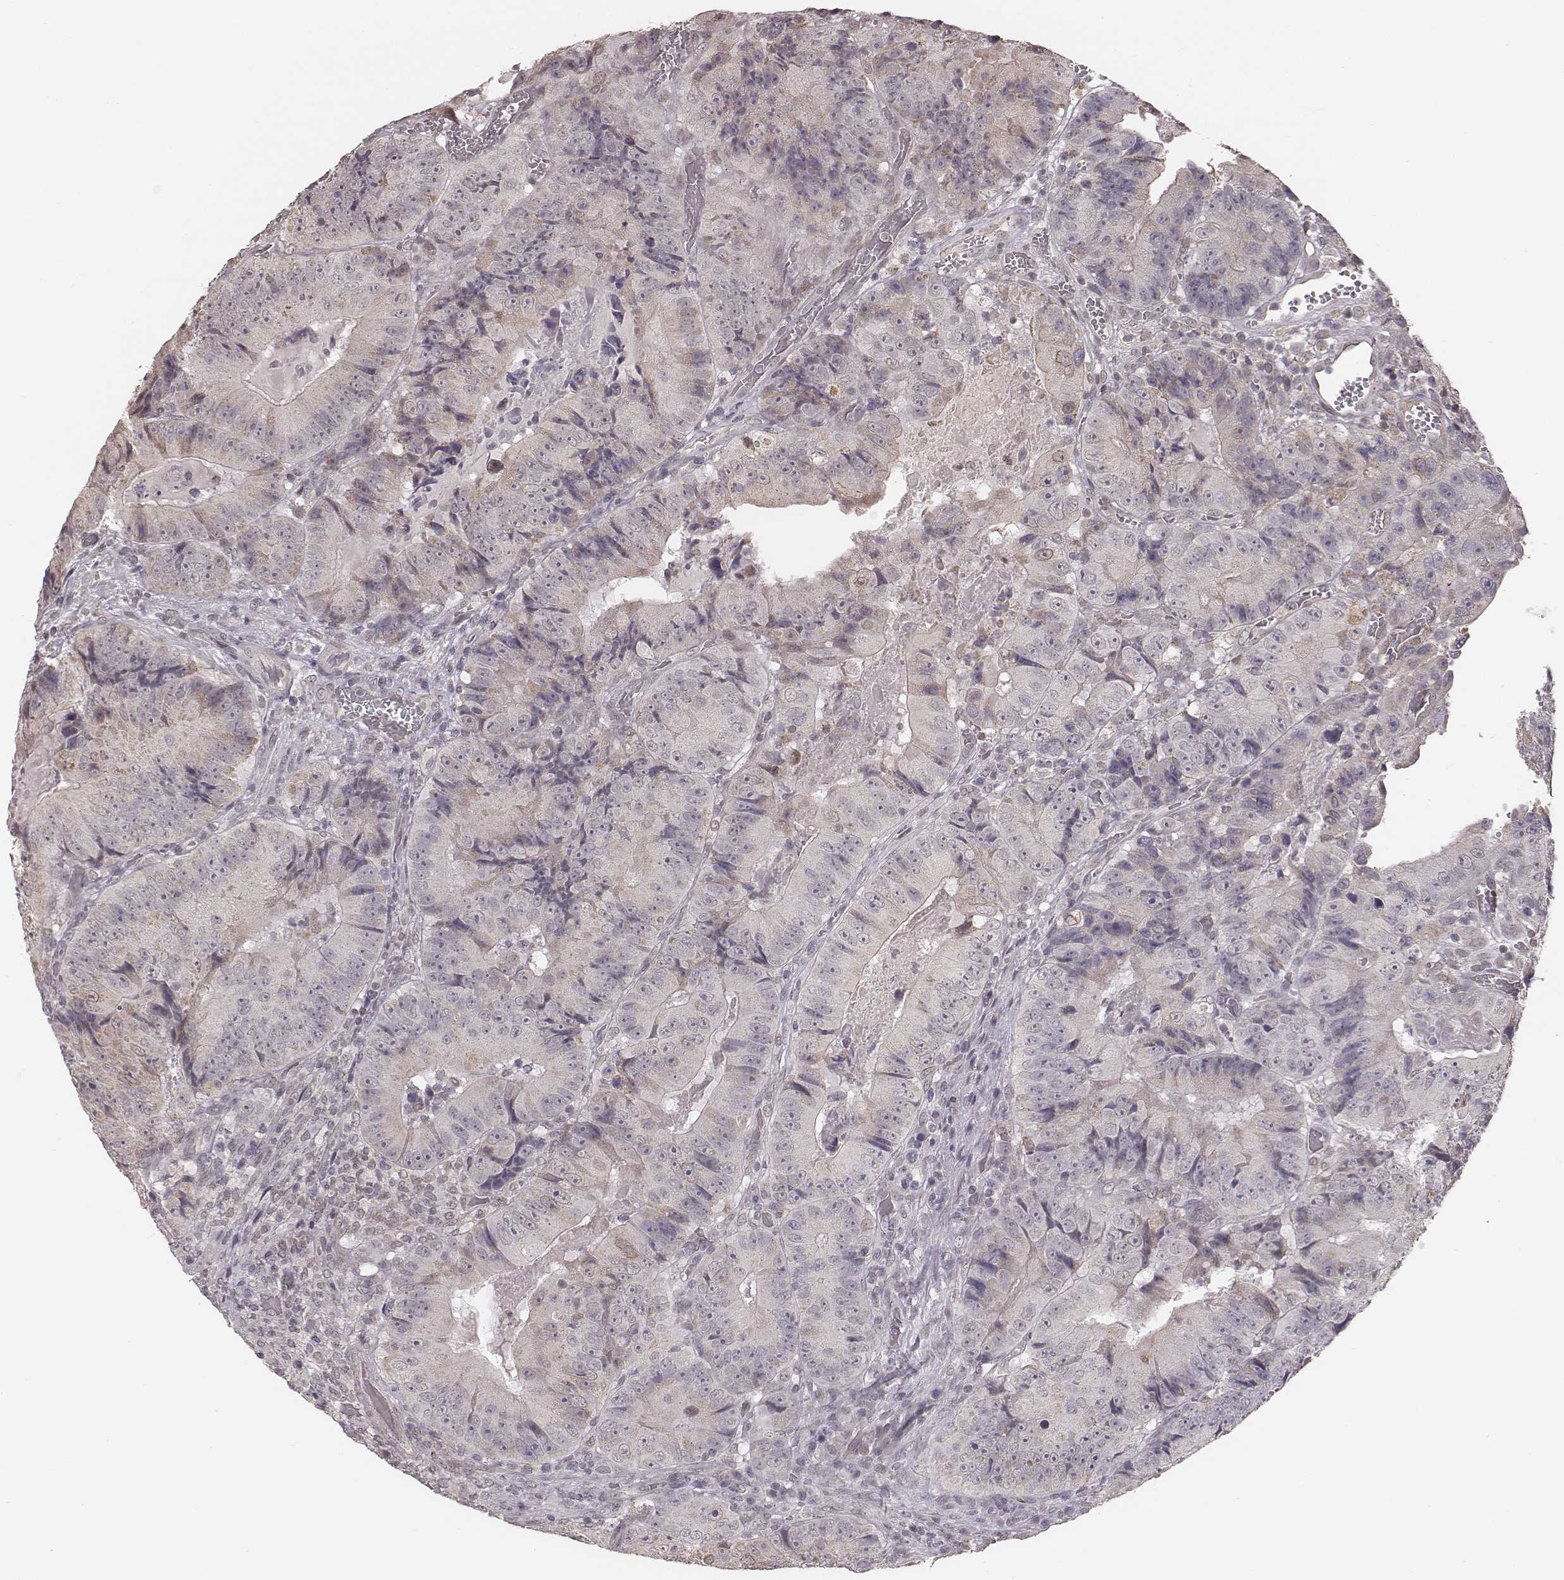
{"staining": {"intensity": "negative", "quantity": "none", "location": "none"}, "tissue": "colorectal cancer", "cell_type": "Tumor cells", "image_type": "cancer", "snomed": [{"axis": "morphology", "description": "Adenocarcinoma, NOS"}, {"axis": "topography", "description": "Colon"}], "caption": "A photomicrograph of colorectal cancer stained for a protein demonstrates no brown staining in tumor cells. (DAB (3,3'-diaminobenzidine) immunohistochemistry (IHC) with hematoxylin counter stain).", "gene": "SLC7A4", "patient": {"sex": "female", "age": 86}}